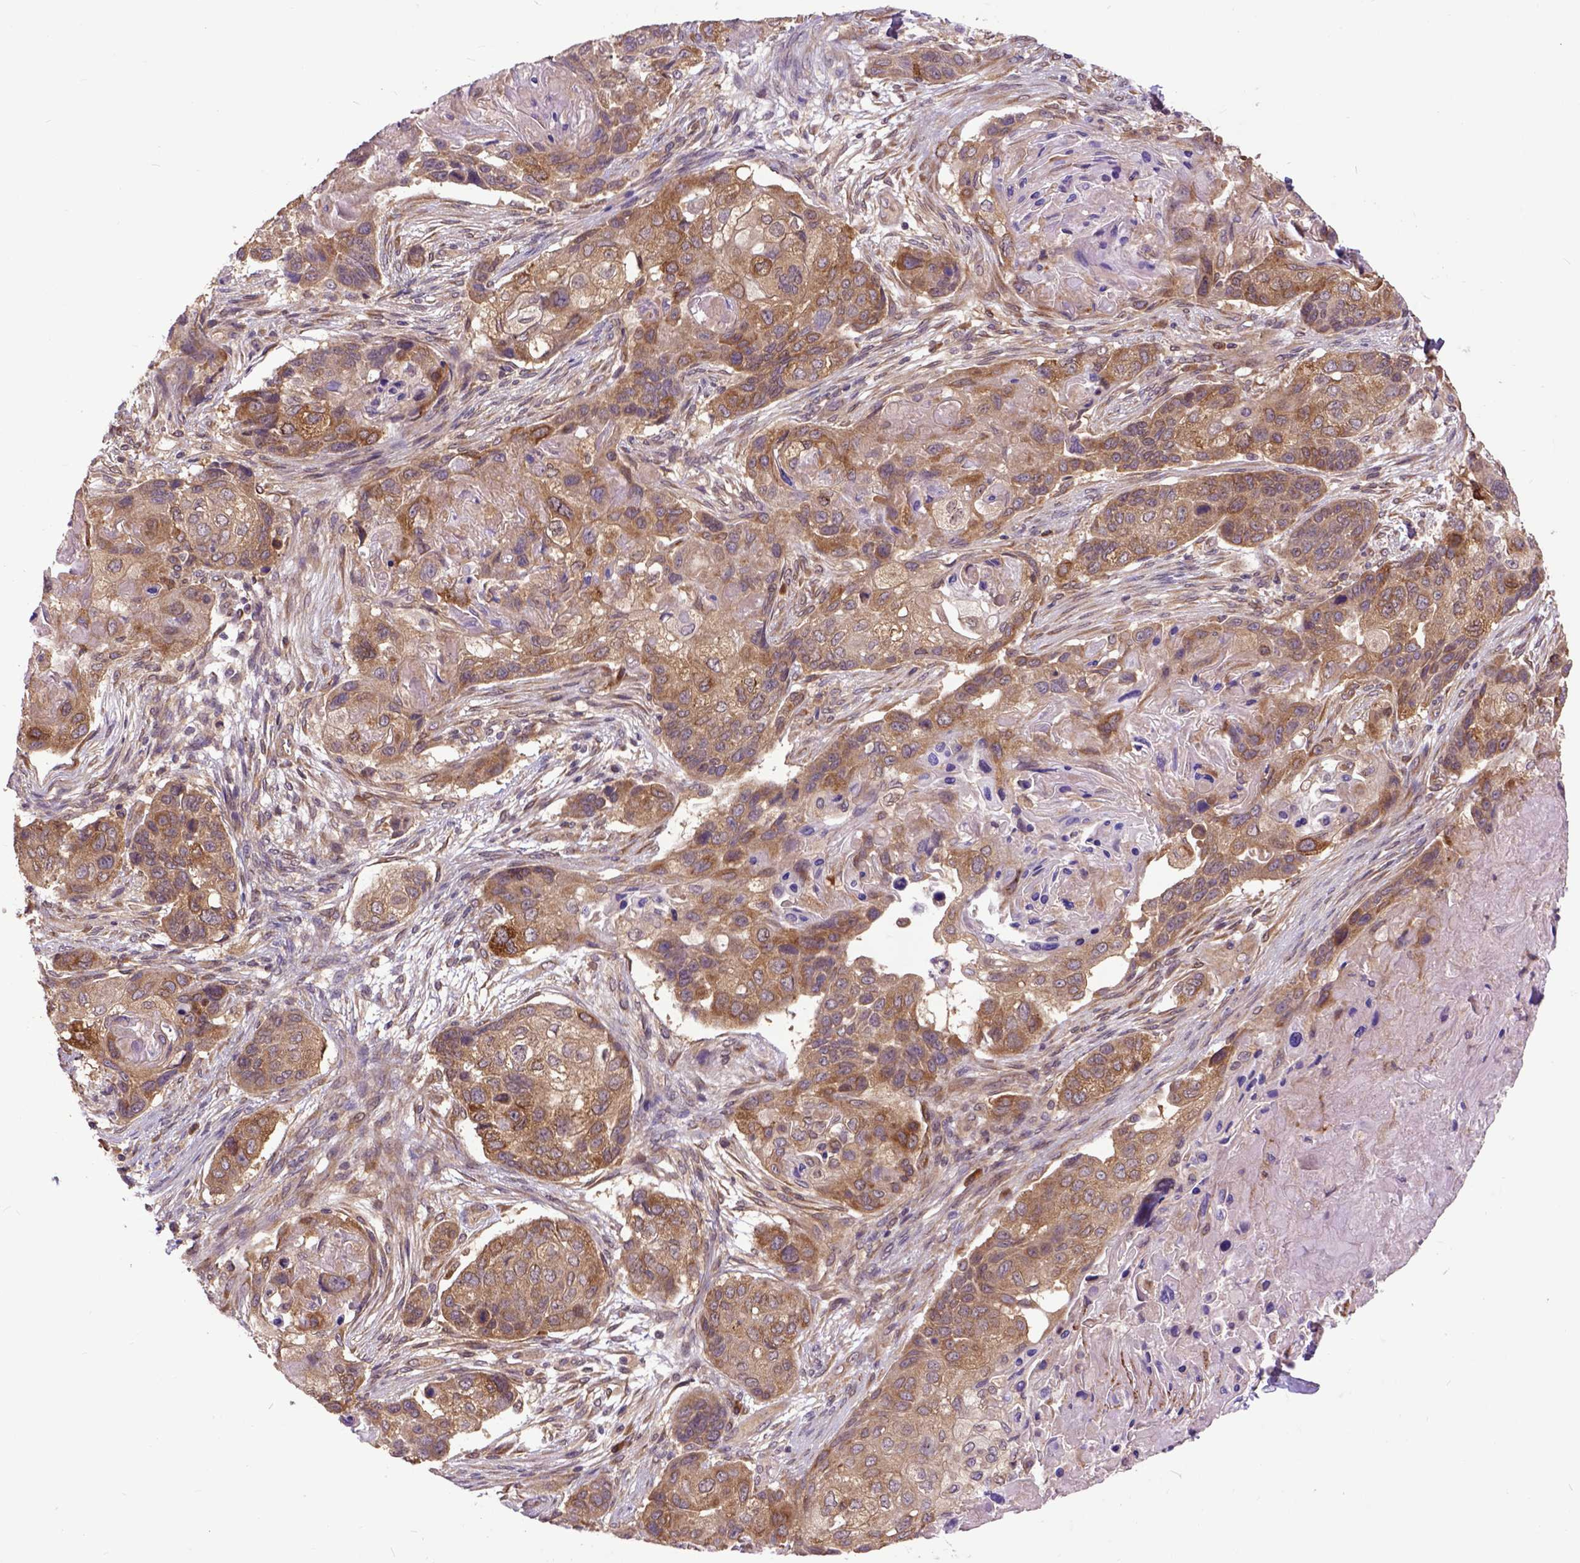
{"staining": {"intensity": "moderate", "quantity": ">75%", "location": "cytoplasmic/membranous"}, "tissue": "lung cancer", "cell_type": "Tumor cells", "image_type": "cancer", "snomed": [{"axis": "morphology", "description": "Squamous cell carcinoma, NOS"}, {"axis": "topography", "description": "Lung"}], "caption": "This photomicrograph demonstrates immunohistochemistry (IHC) staining of lung cancer, with medium moderate cytoplasmic/membranous positivity in about >75% of tumor cells.", "gene": "ARL1", "patient": {"sex": "male", "age": 69}}